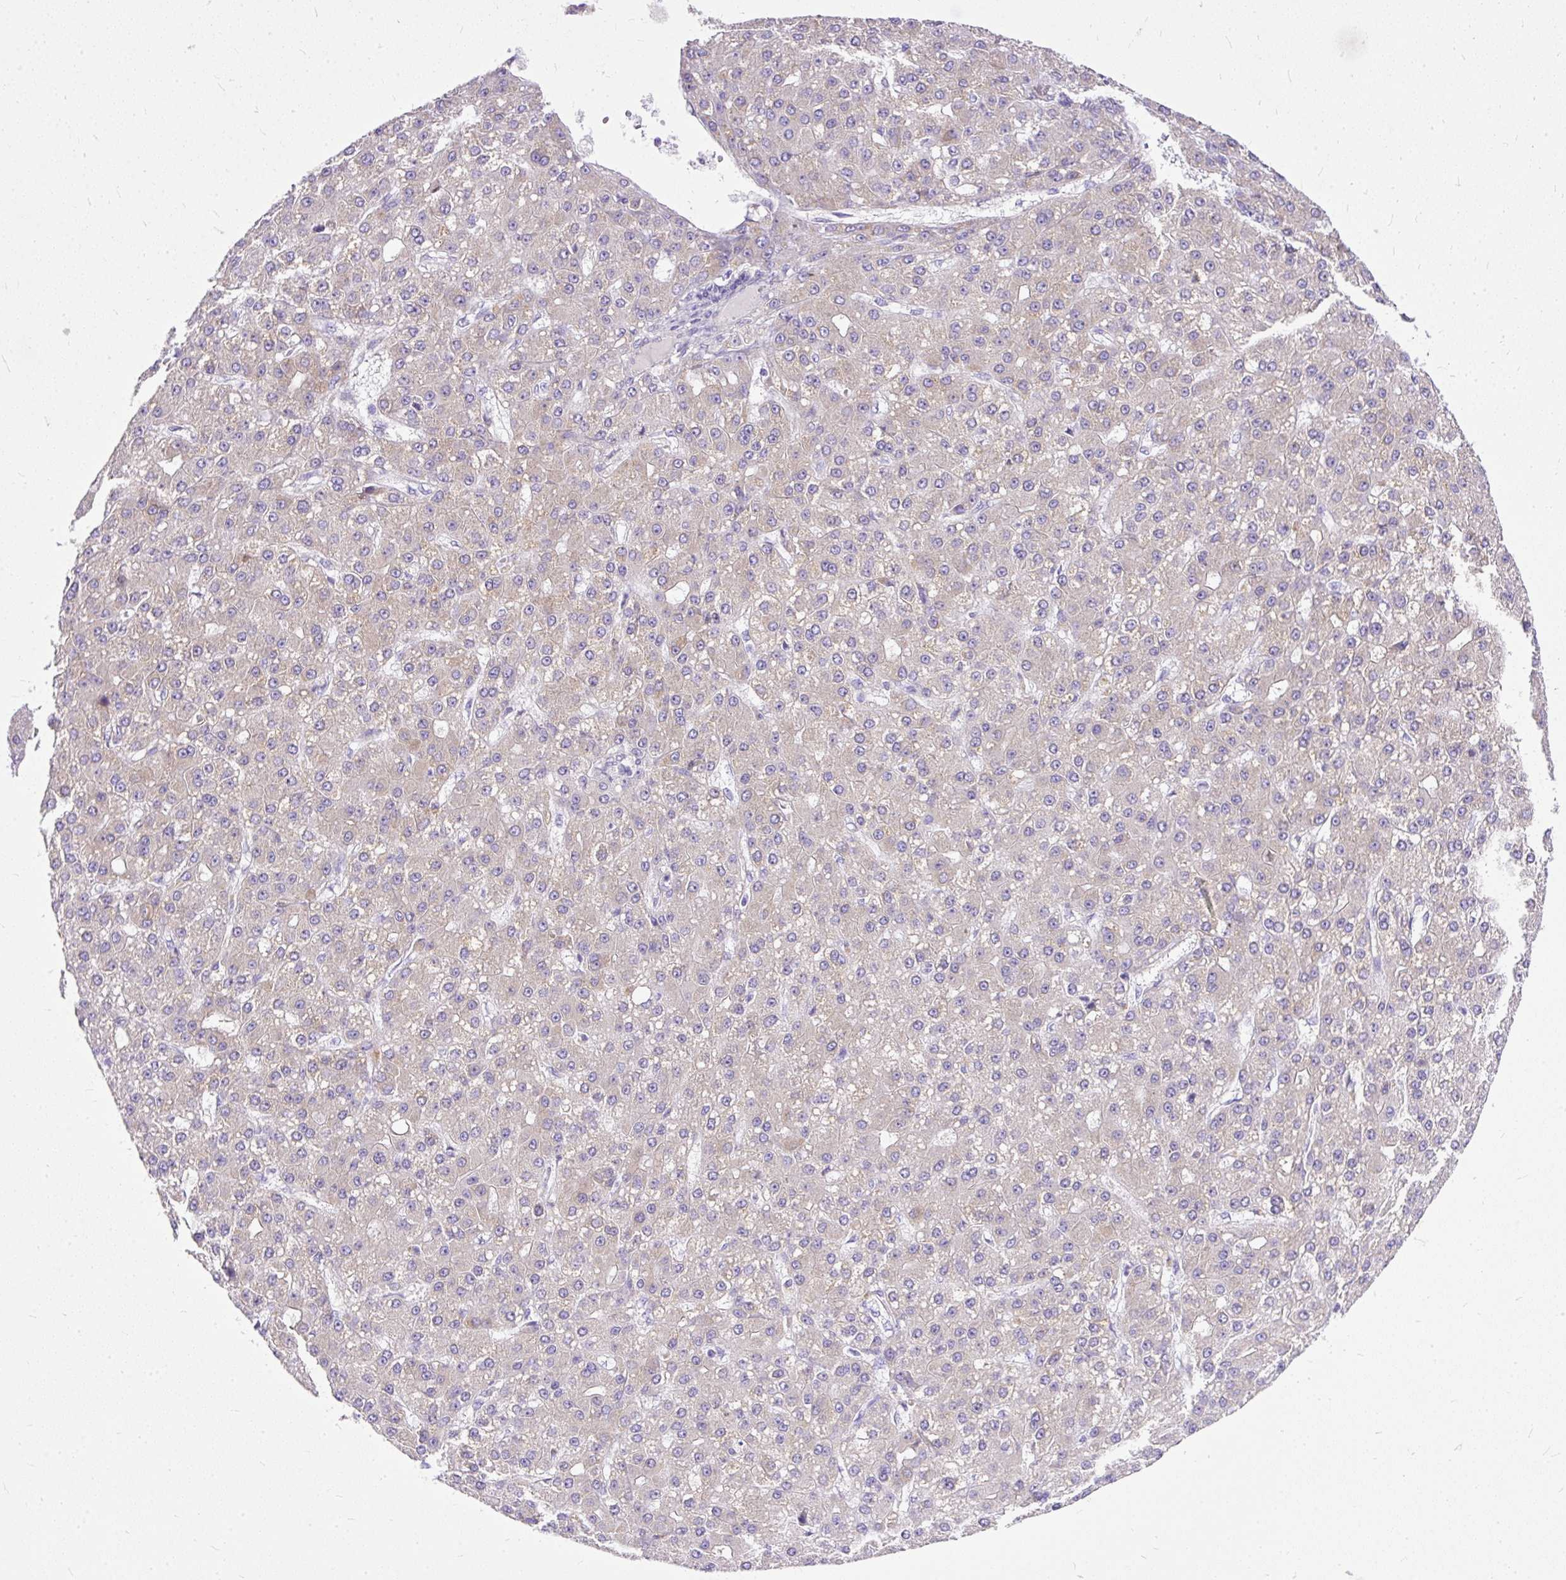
{"staining": {"intensity": "weak", "quantity": "<25%", "location": "cytoplasmic/membranous"}, "tissue": "liver cancer", "cell_type": "Tumor cells", "image_type": "cancer", "snomed": [{"axis": "morphology", "description": "Carcinoma, Hepatocellular, NOS"}, {"axis": "topography", "description": "Liver"}], "caption": "Tumor cells are negative for brown protein staining in liver cancer.", "gene": "AMFR", "patient": {"sex": "male", "age": 67}}